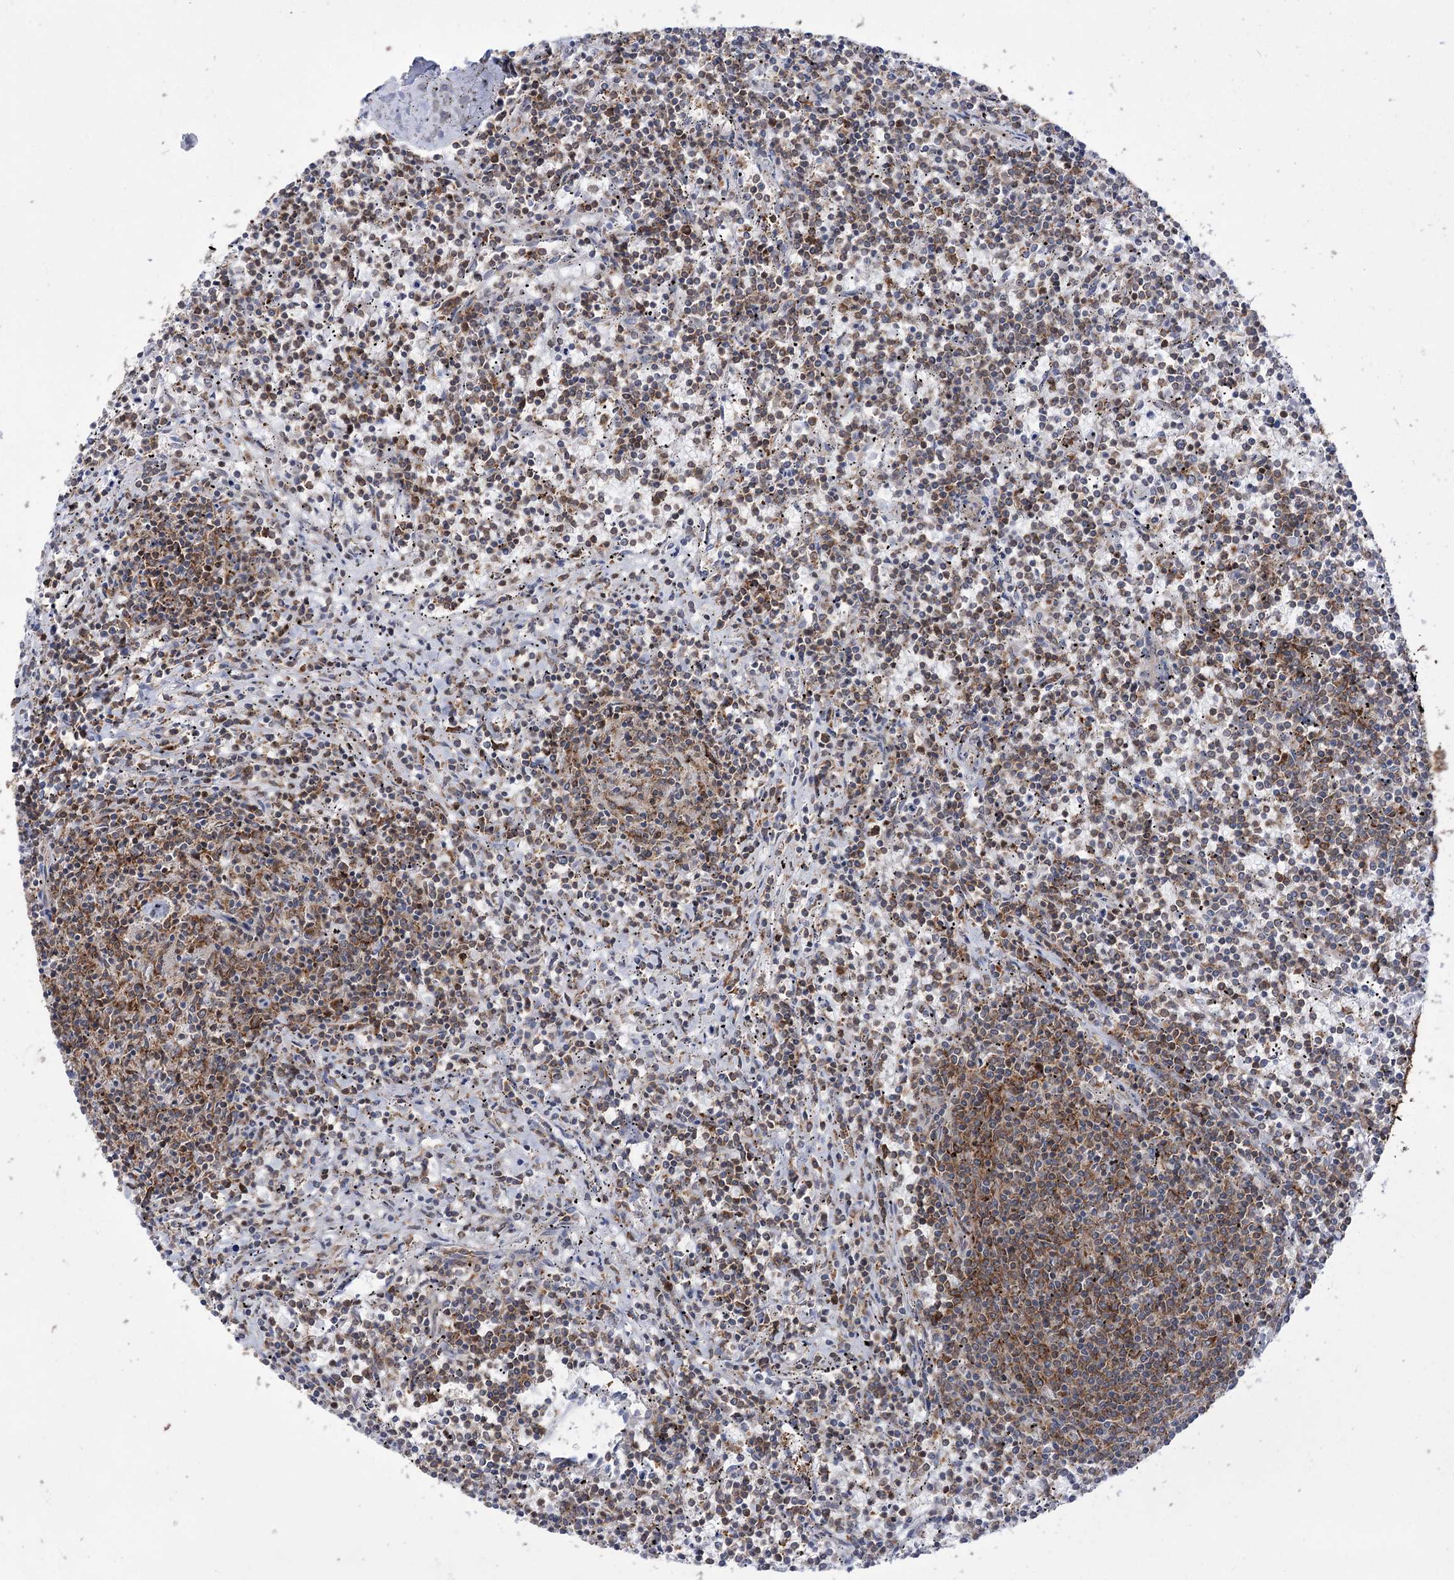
{"staining": {"intensity": "weak", "quantity": "25%-75%", "location": "cytoplasmic/membranous"}, "tissue": "lymphoma", "cell_type": "Tumor cells", "image_type": "cancer", "snomed": [{"axis": "morphology", "description": "Malignant lymphoma, non-Hodgkin's type, Low grade"}, {"axis": "topography", "description": "Spleen"}], "caption": "Lymphoma stained with a protein marker shows weak staining in tumor cells.", "gene": "ZNF622", "patient": {"sex": "female", "age": 50}}